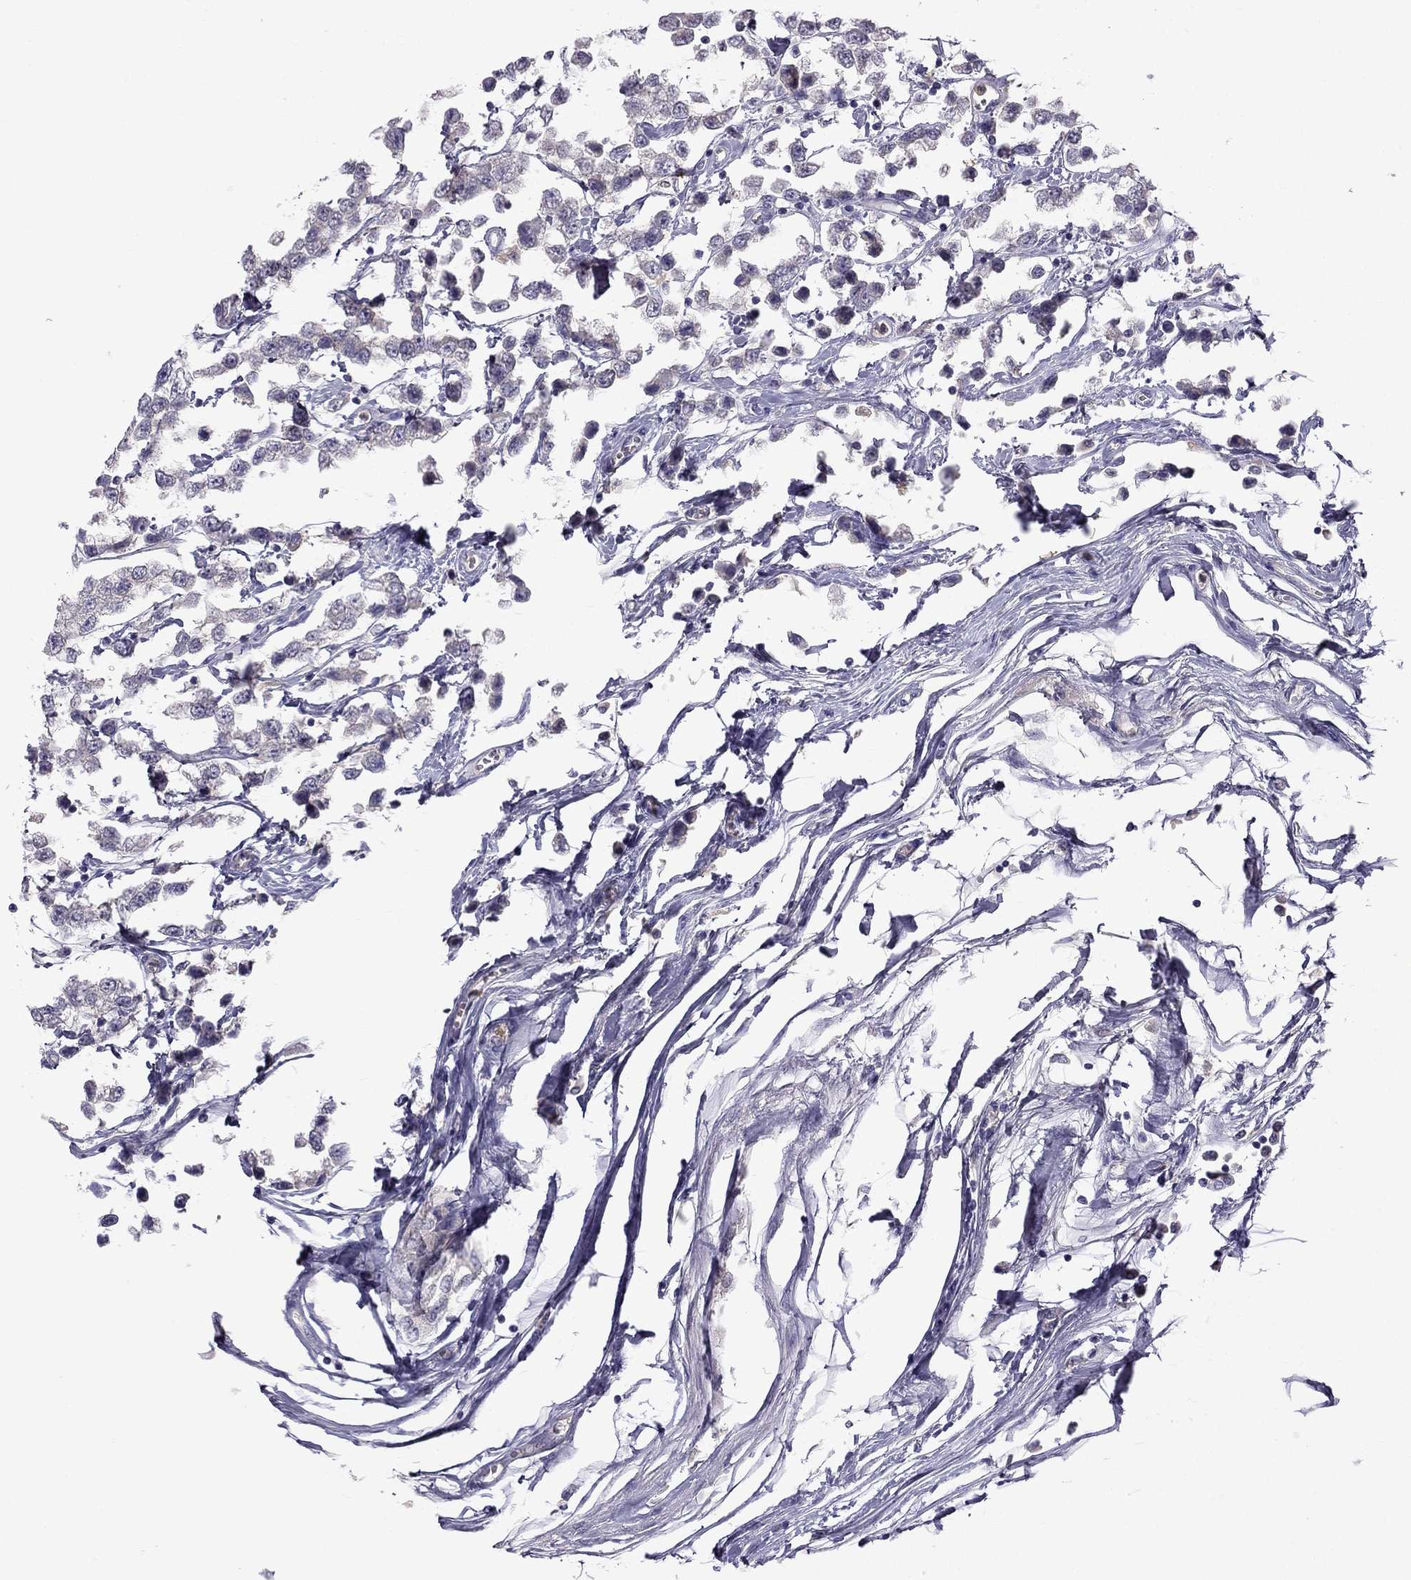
{"staining": {"intensity": "negative", "quantity": "none", "location": "none"}, "tissue": "testis cancer", "cell_type": "Tumor cells", "image_type": "cancer", "snomed": [{"axis": "morphology", "description": "Seminoma, NOS"}, {"axis": "topography", "description": "Testis"}], "caption": "A histopathology image of human testis cancer (seminoma) is negative for staining in tumor cells.", "gene": "STOML3", "patient": {"sex": "male", "age": 34}}